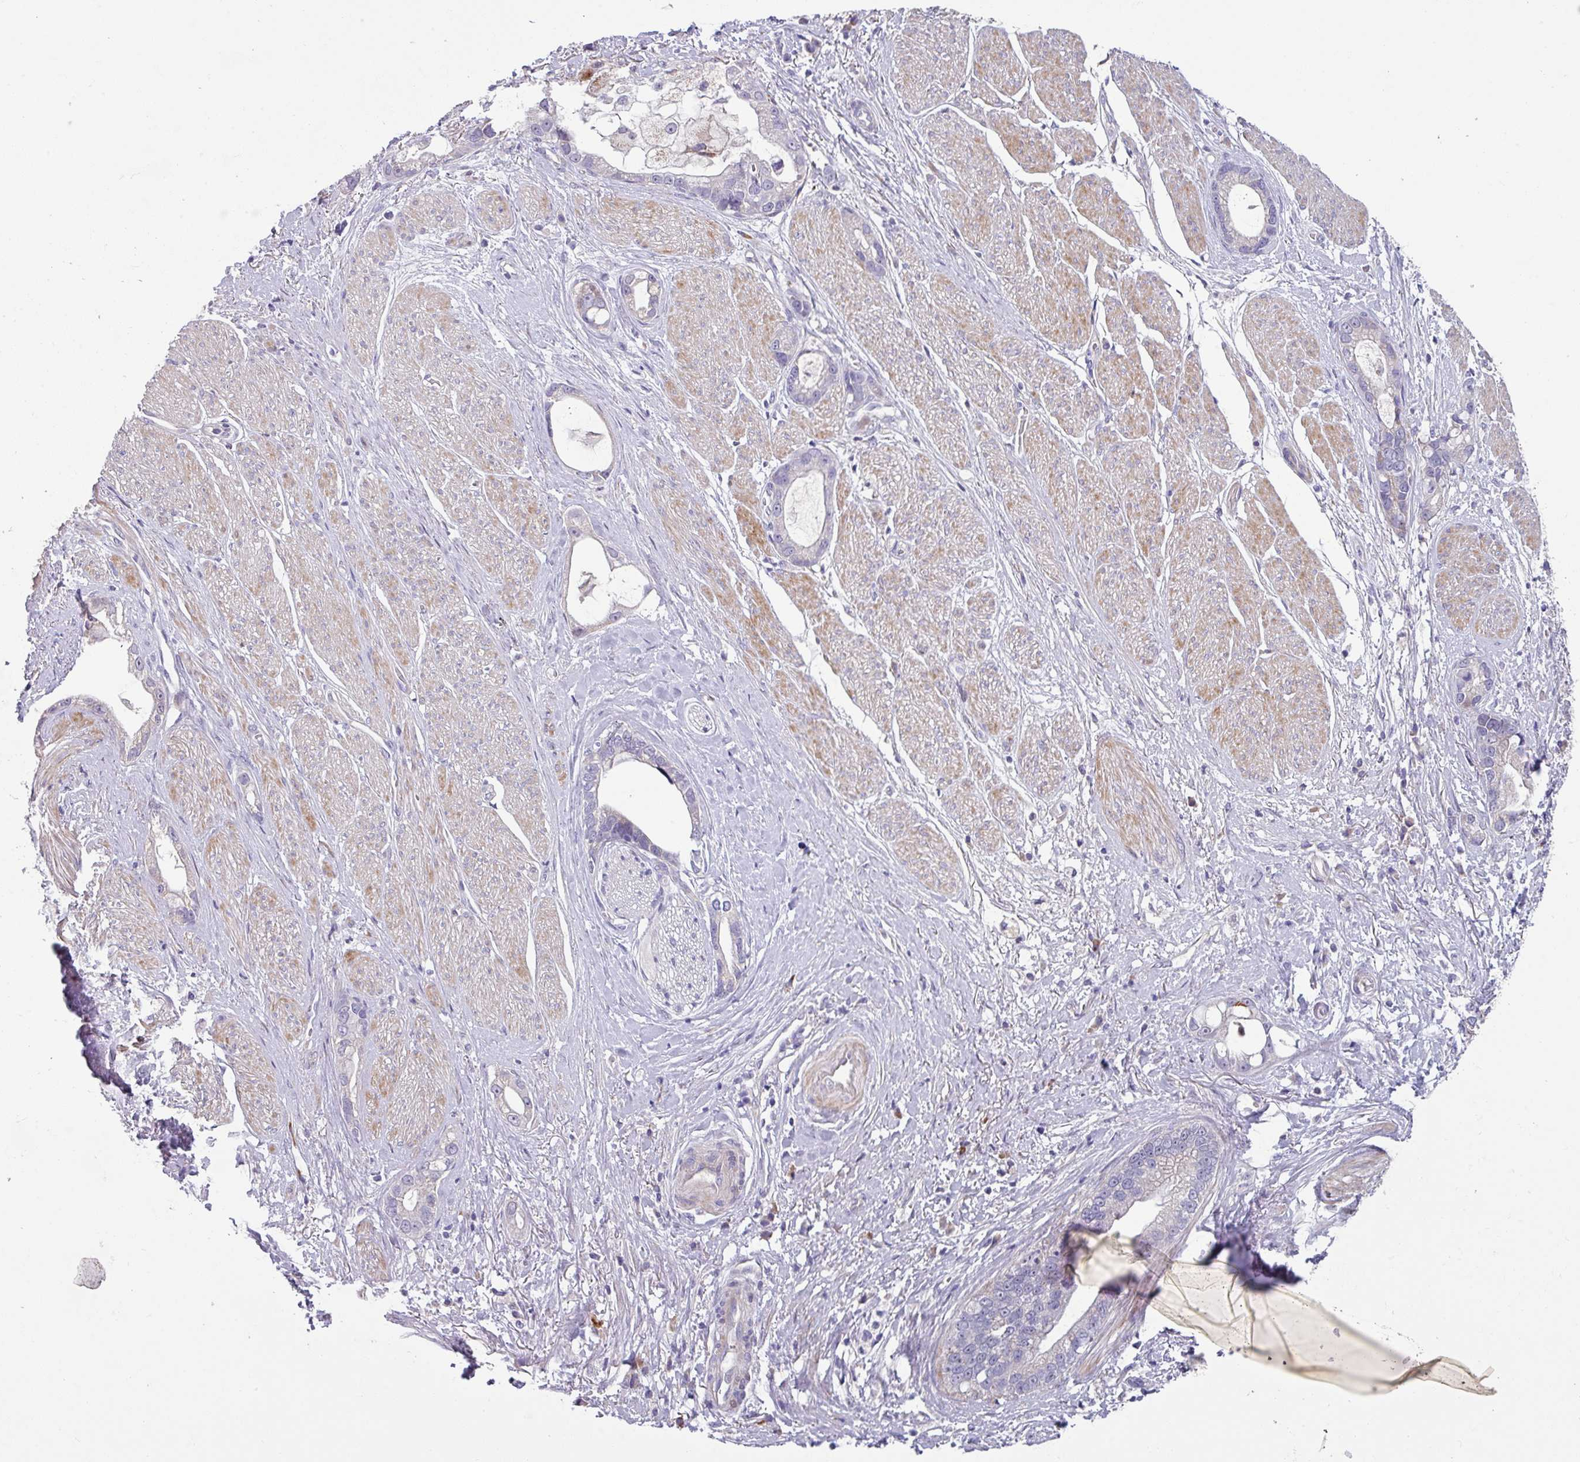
{"staining": {"intensity": "negative", "quantity": "none", "location": "none"}, "tissue": "stomach cancer", "cell_type": "Tumor cells", "image_type": "cancer", "snomed": [{"axis": "morphology", "description": "Adenocarcinoma, NOS"}, {"axis": "topography", "description": "Stomach"}], "caption": "This is a image of IHC staining of stomach cancer, which shows no expression in tumor cells.", "gene": "KLHL3", "patient": {"sex": "male", "age": 55}}